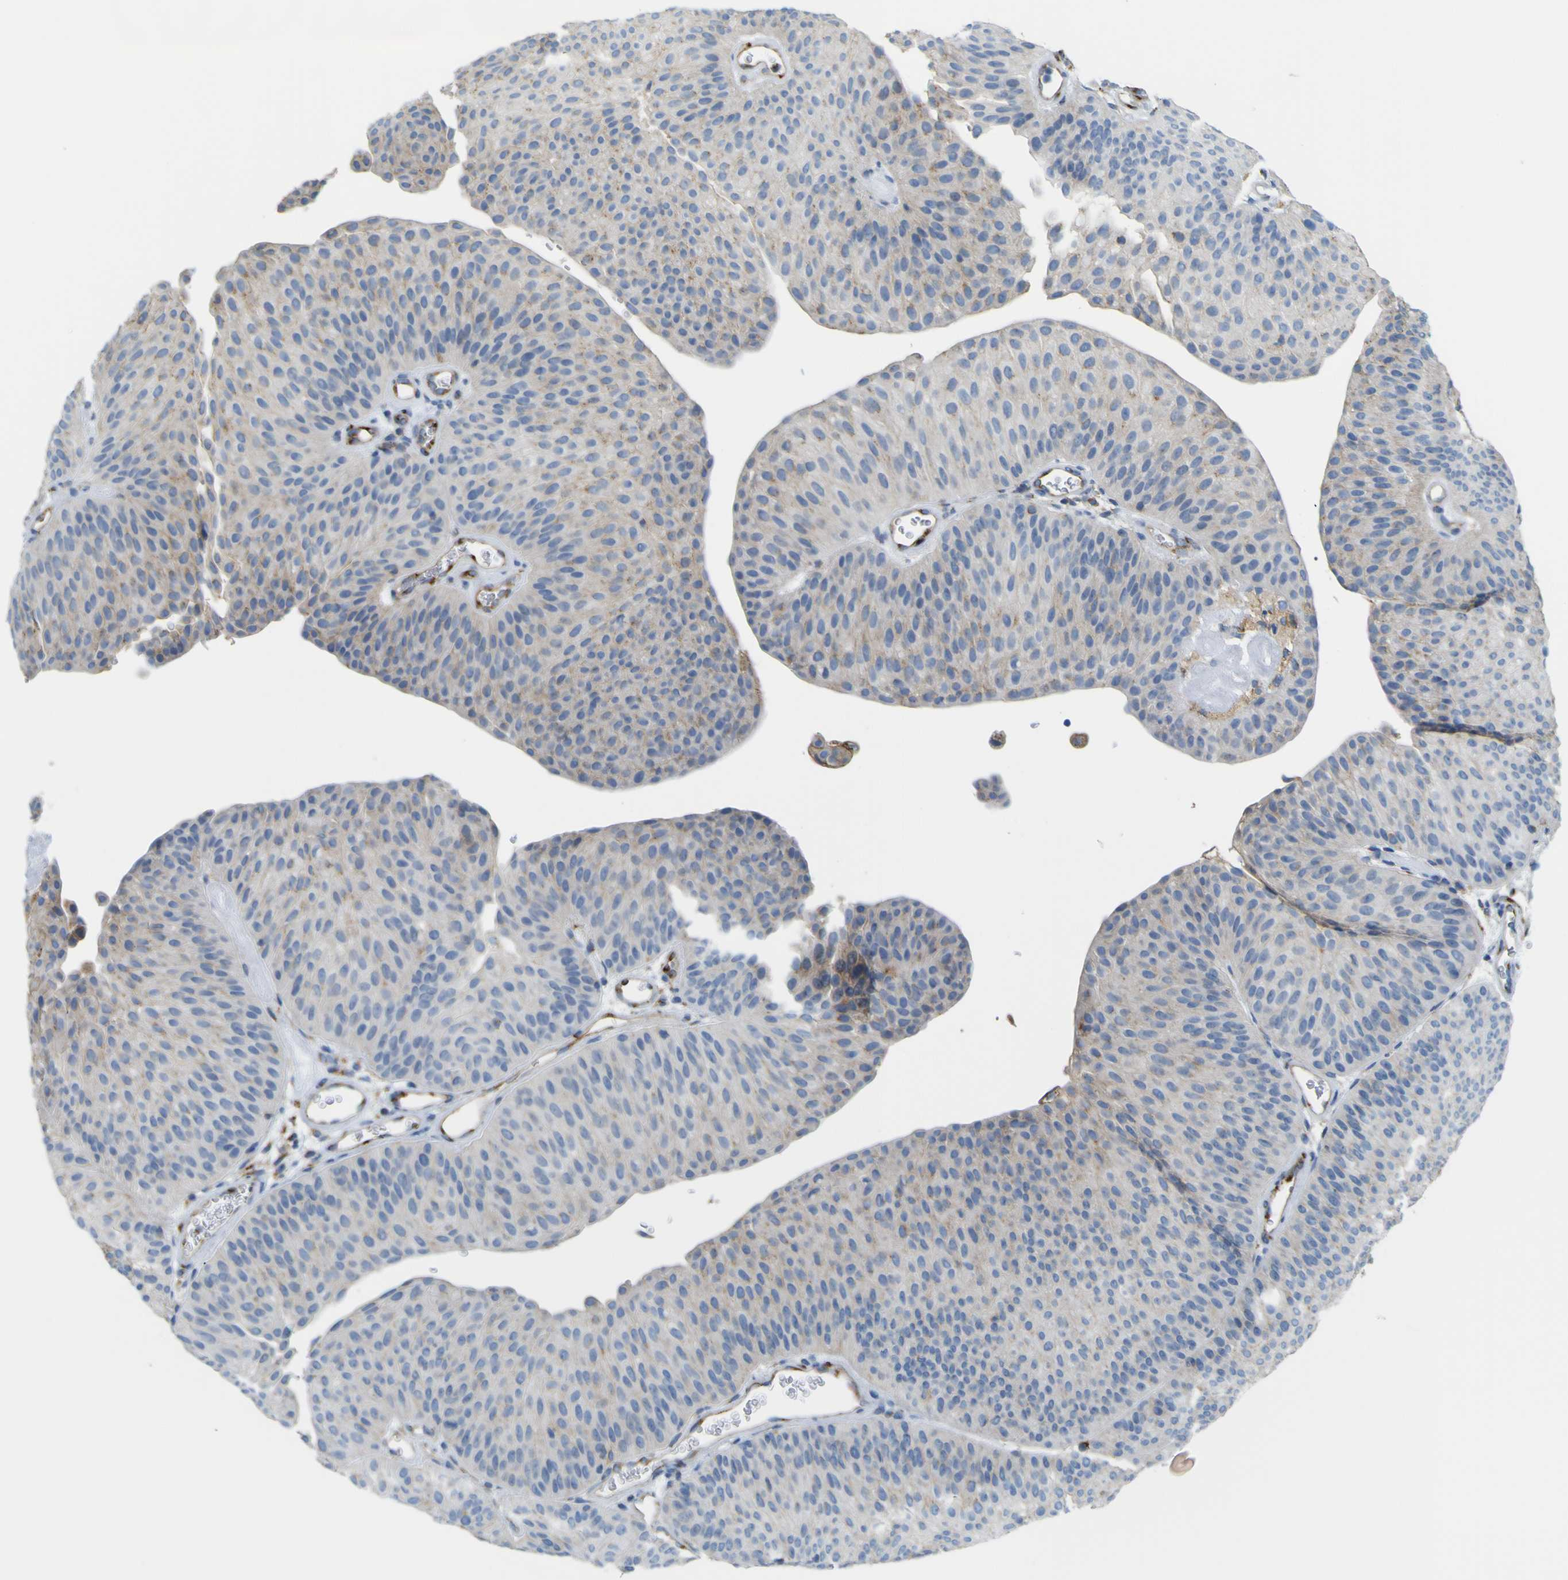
{"staining": {"intensity": "weak", "quantity": "<25%", "location": "cytoplasmic/membranous"}, "tissue": "urothelial cancer", "cell_type": "Tumor cells", "image_type": "cancer", "snomed": [{"axis": "morphology", "description": "Urothelial carcinoma, Low grade"}, {"axis": "topography", "description": "Urinary bladder"}], "caption": "Tumor cells show no significant positivity in urothelial cancer.", "gene": "IGF2R", "patient": {"sex": "female", "age": 60}}